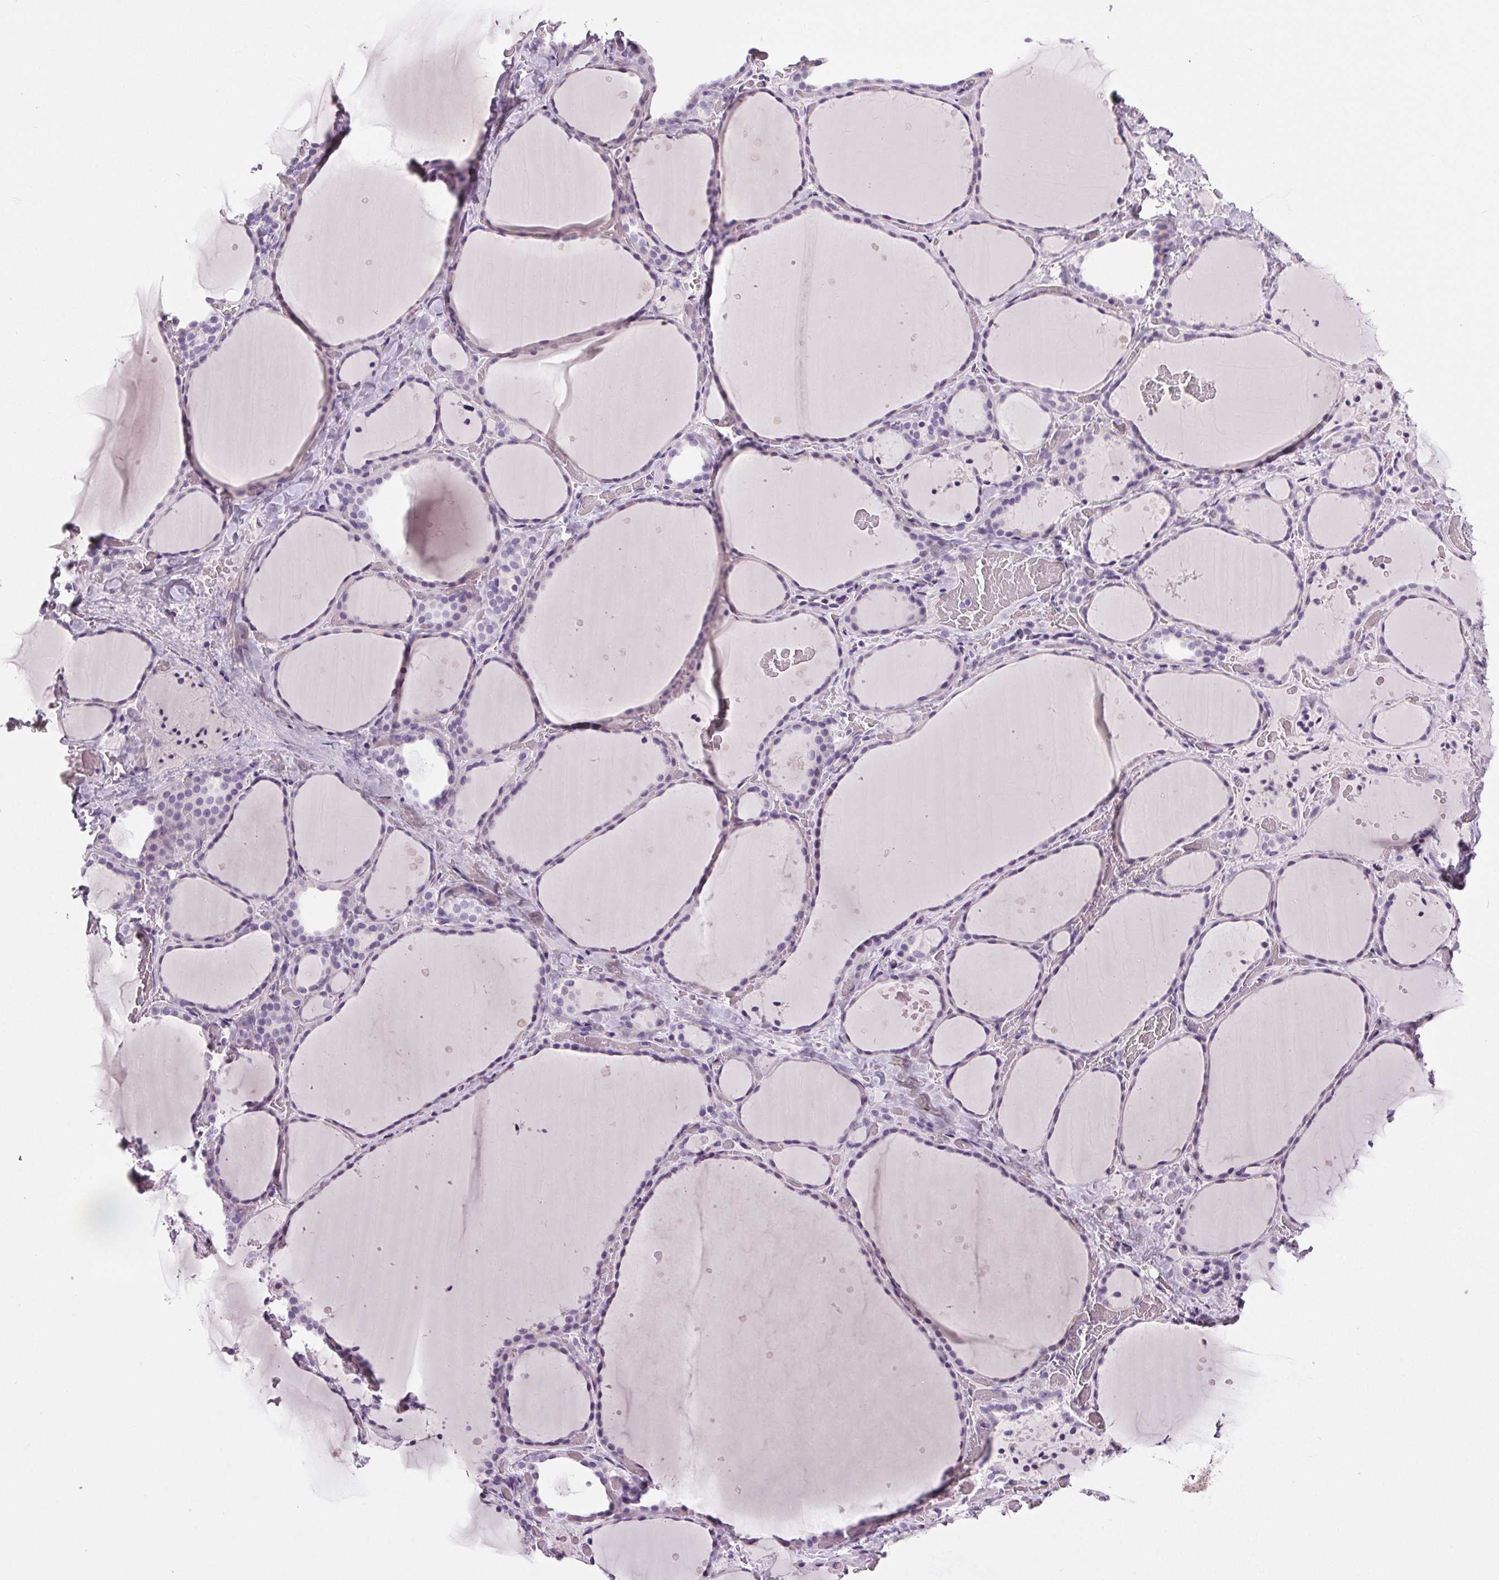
{"staining": {"intensity": "negative", "quantity": "none", "location": "none"}, "tissue": "thyroid gland", "cell_type": "Glandular cells", "image_type": "normal", "snomed": [{"axis": "morphology", "description": "Normal tissue, NOS"}, {"axis": "topography", "description": "Thyroid gland"}], "caption": "There is no significant expression in glandular cells of thyroid gland.", "gene": "MISP", "patient": {"sex": "female", "age": 36}}